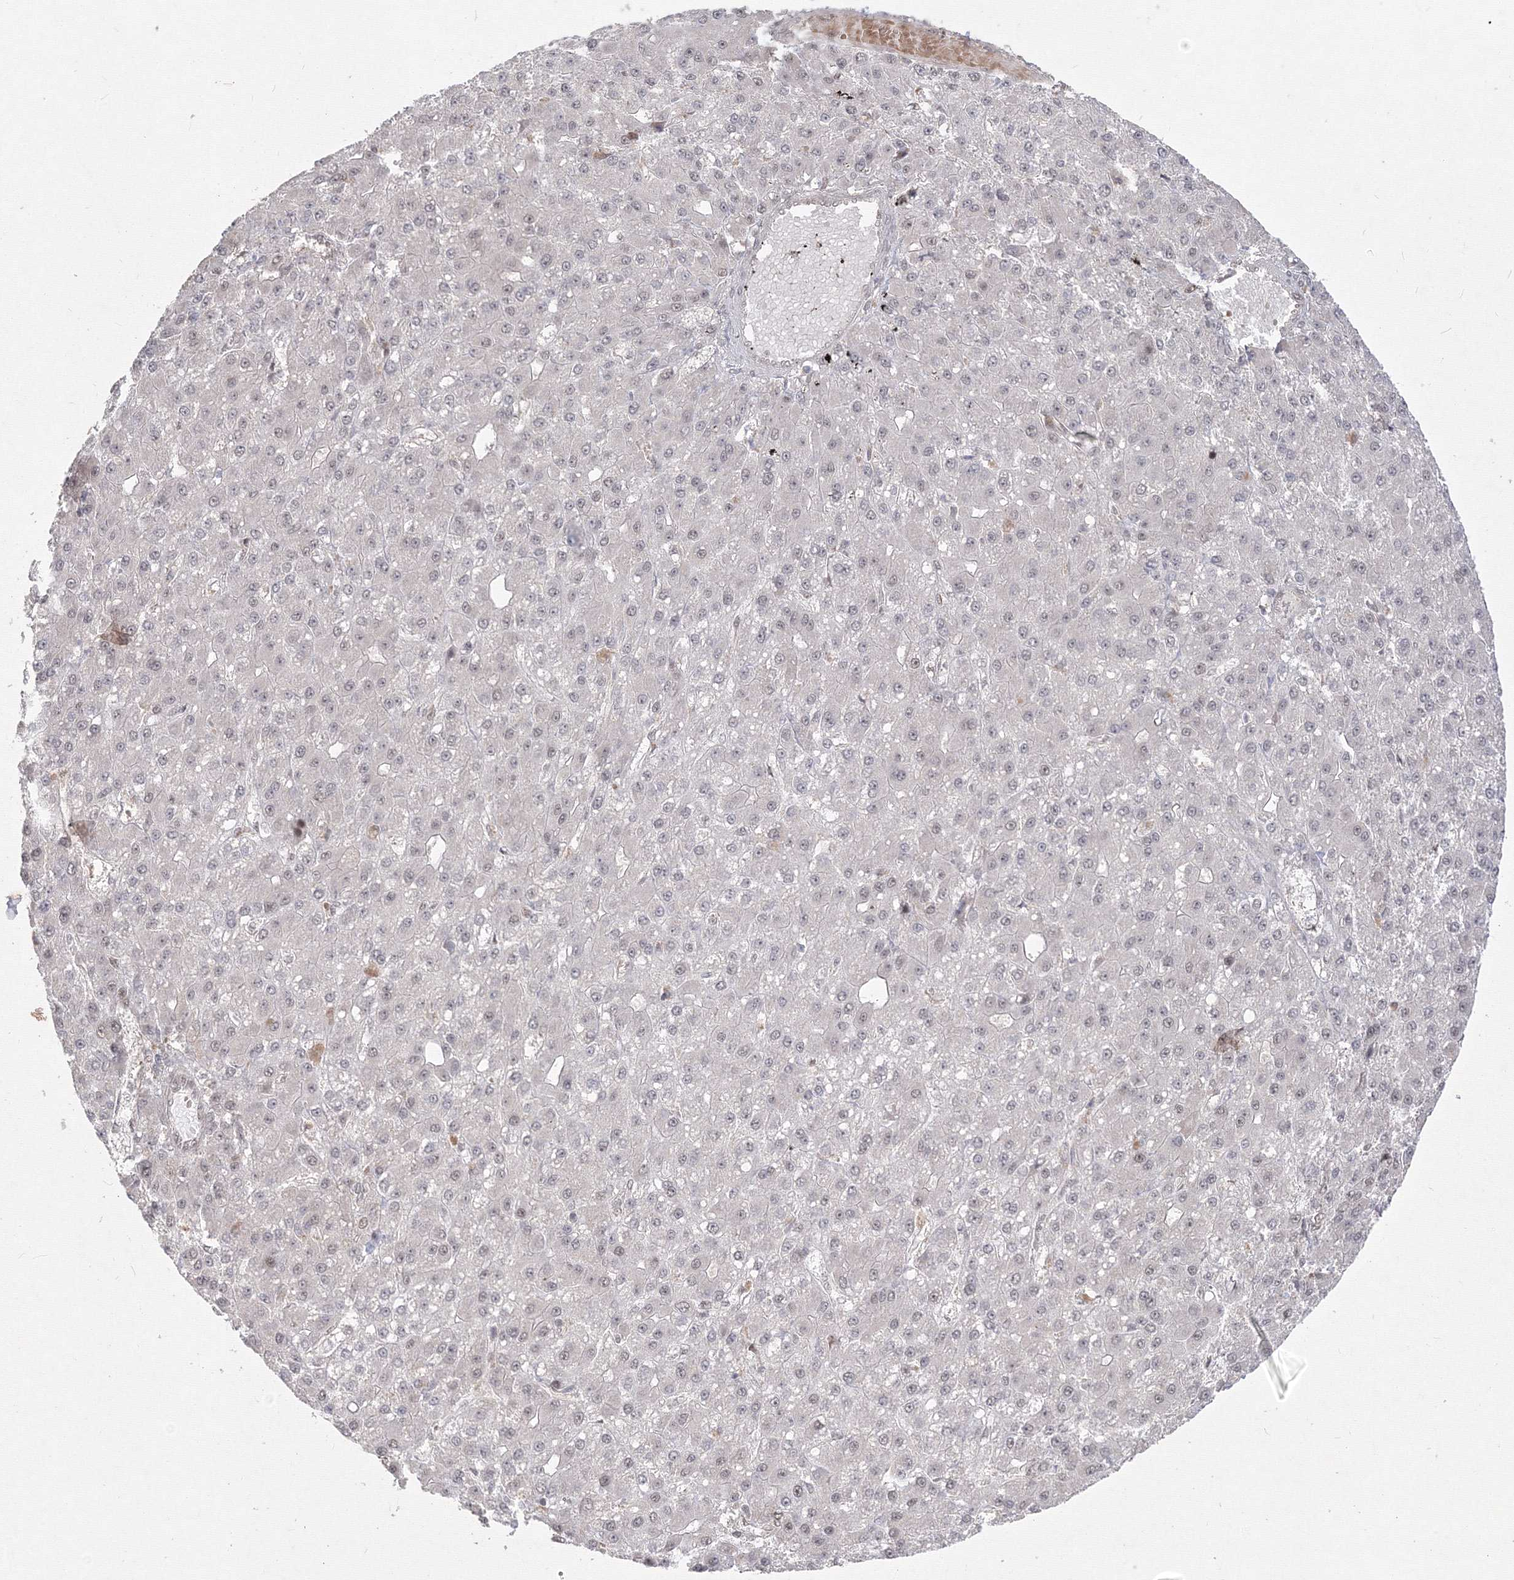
{"staining": {"intensity": "negative", "quantity": "none", "location": "none"}, "tissue": "liver cancer", "cell_type": "Tumor cells", "image_type": "cancer", "snomed": [{"axis": "morphology", "description": "Carcinoma, Hepatocellular, NOS"}, {"axis": "topography", "description": "Liver"}], "caption": "IHC photomicrograph of neoplastic tissue: human liver cancer (hepatocellular carcinoma) stained with DAB demonstrates no significant protein staining in tumor cells. The staining was performed using DAB (3,3'-diaminobenzidine) to visualize the protein expression in brown, while the nuclei were stained in blue with hematoxylin (Magnification: 20x).", "gene": "COPS4", "patient": {"sex": "male", "age": 67}}